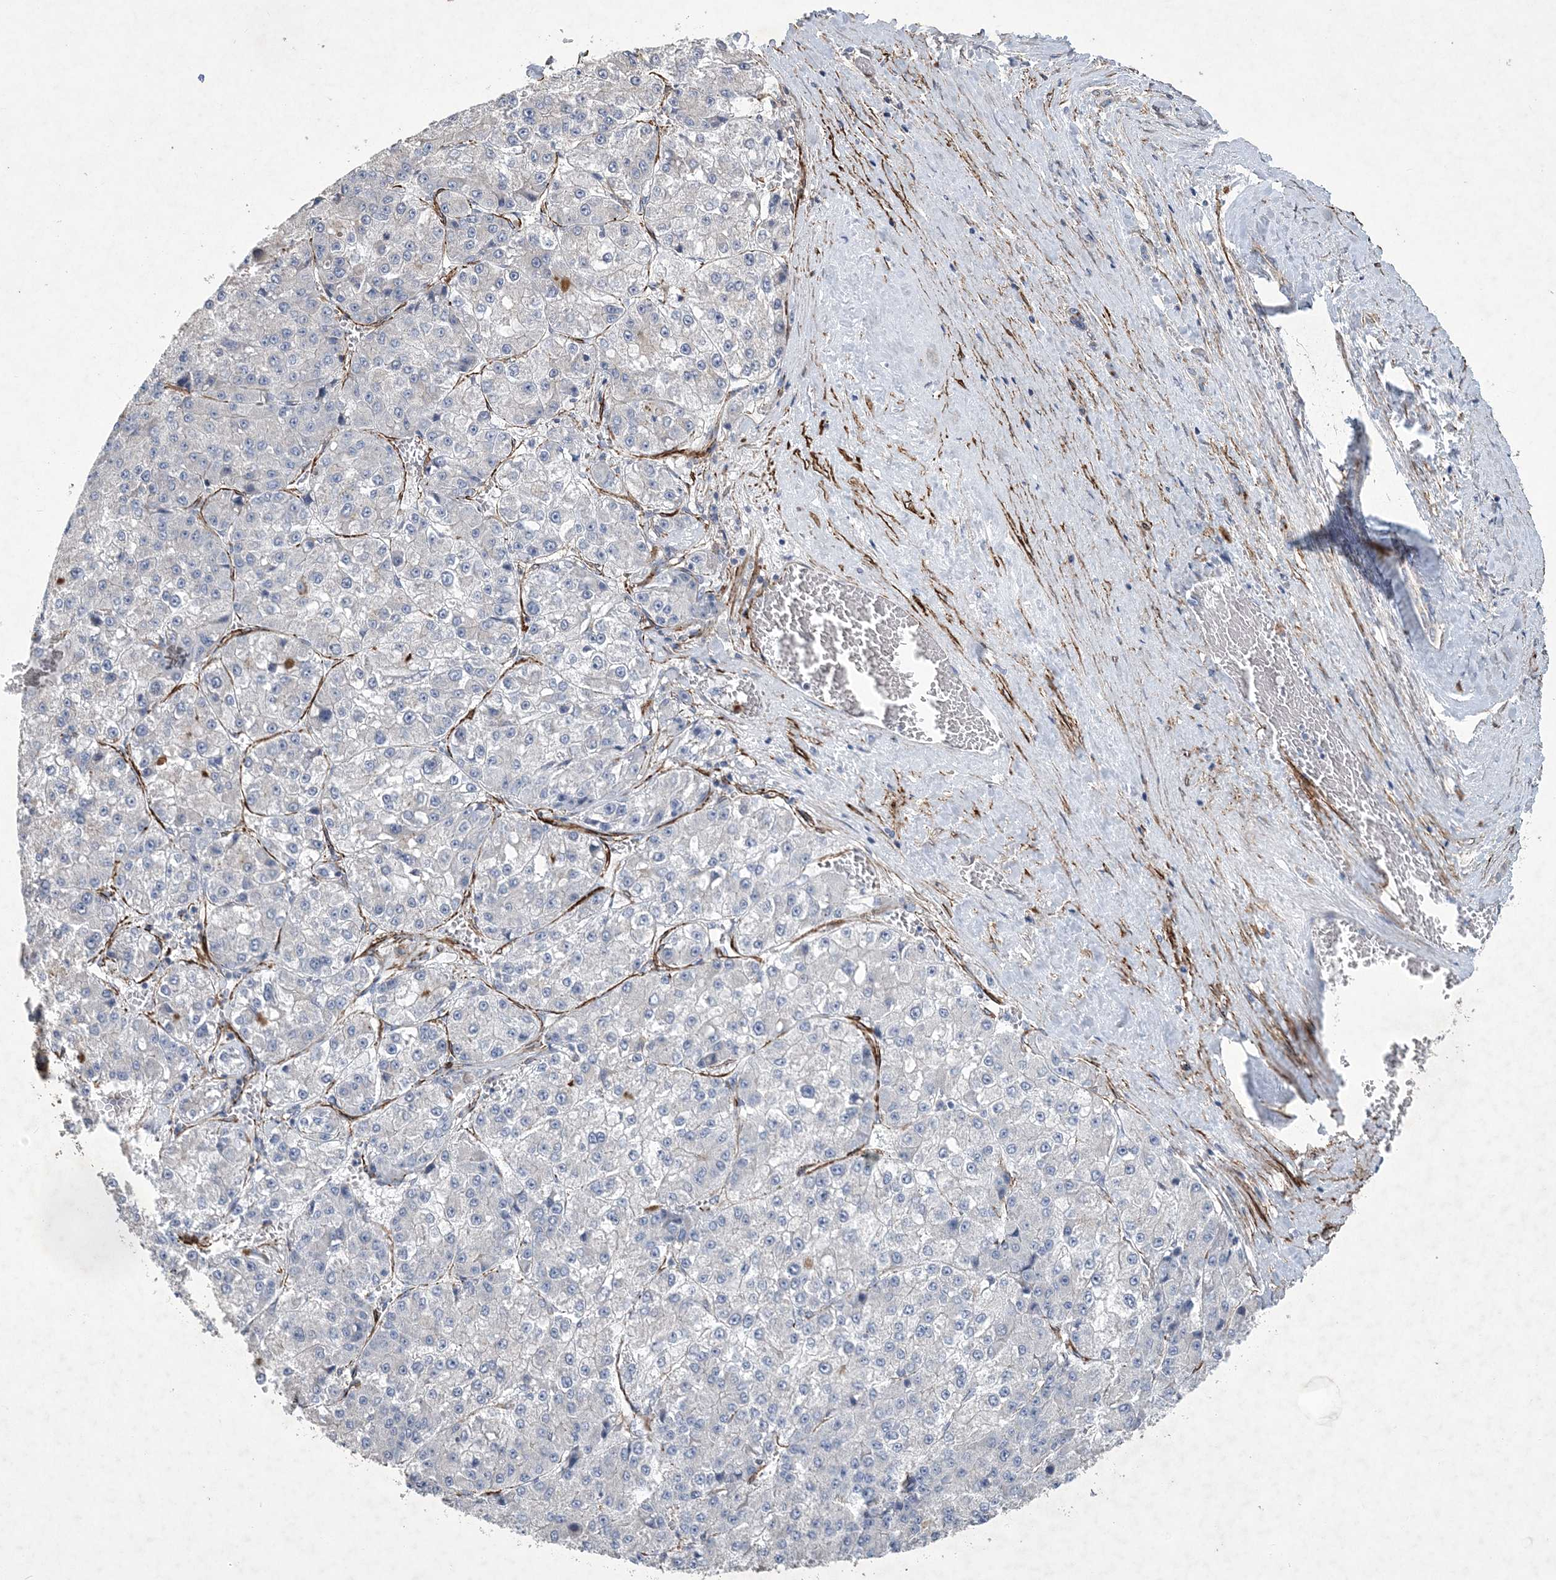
{"staining": {"intensity": "negative", "quantity": "none", "location": "none"}, "tissue": "liver cancer", "cell_type": "Tumor cells", "image_type": "cancer", "snomed": [{"axis": "morphology", "description": "Carcinoma, Hepatocellular, NOS"}, {"axis": "topography", "description": "Liver"}], "caption": "A high-resolution image shows IHC staining of liver cancer (hepatocellular carcinoma), which displays no significant expression in tumor cells.", "gene": "ARSJ", "patient": {"sex": "female", "age": 73}}